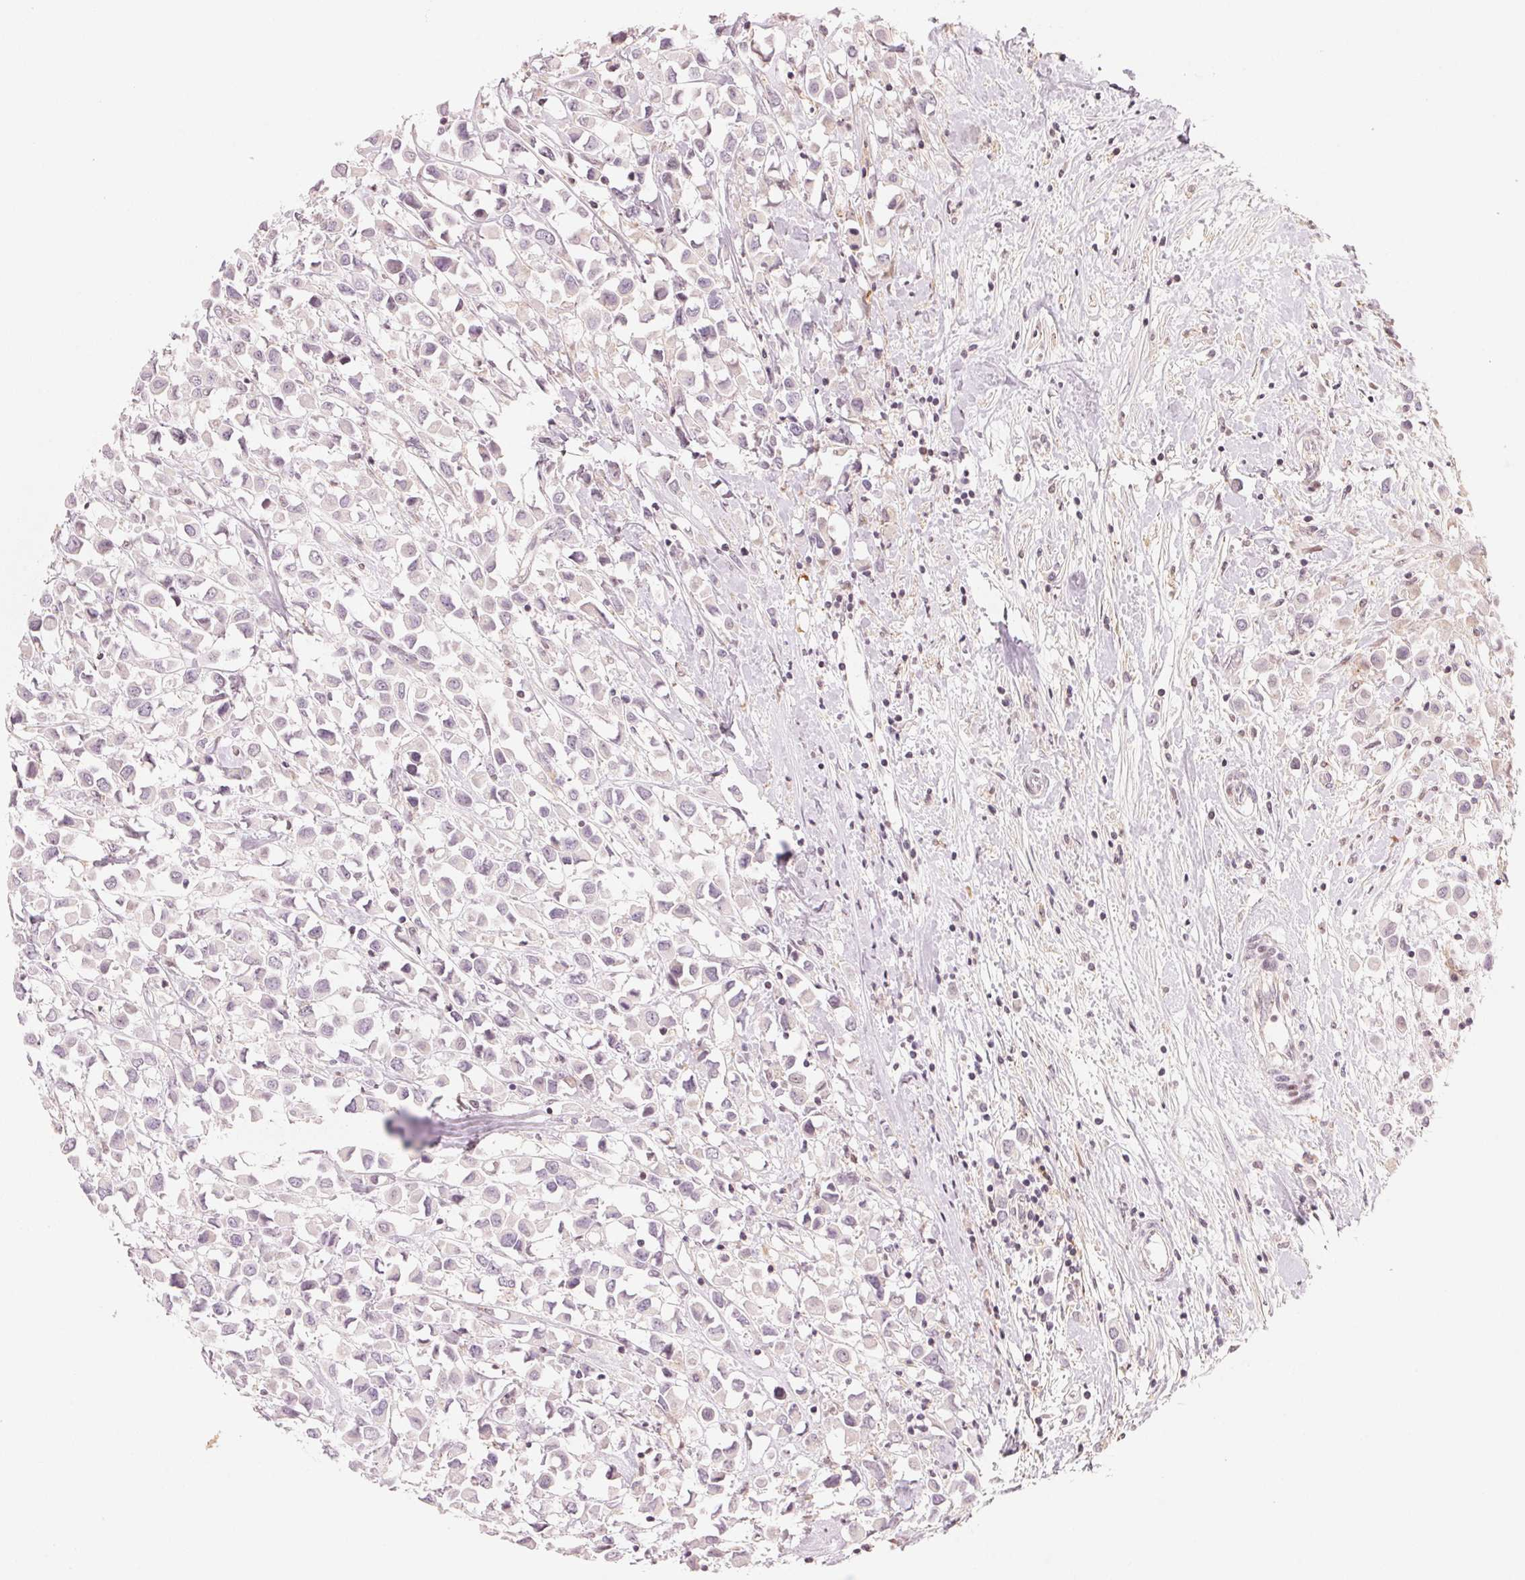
{"staining": {"intensity": "negative", "quantity": "none", "location": "none"}, "tissue": "breast cancer", "cell_type": "Tumor cells", "image_type": "cancer", "snomed": [{"axis": "morphology", "description": "Duct carcinoma"}, {"axis": "topography", "description": "Breast"}], "caption": "Immunohistochemical staining of breast cancer (invasive ductal carcinoma) demonstrates no significant positivity in tumor cells.", "gene": "SLC17A4", "patient": {"sex": "female", "age": 61}}